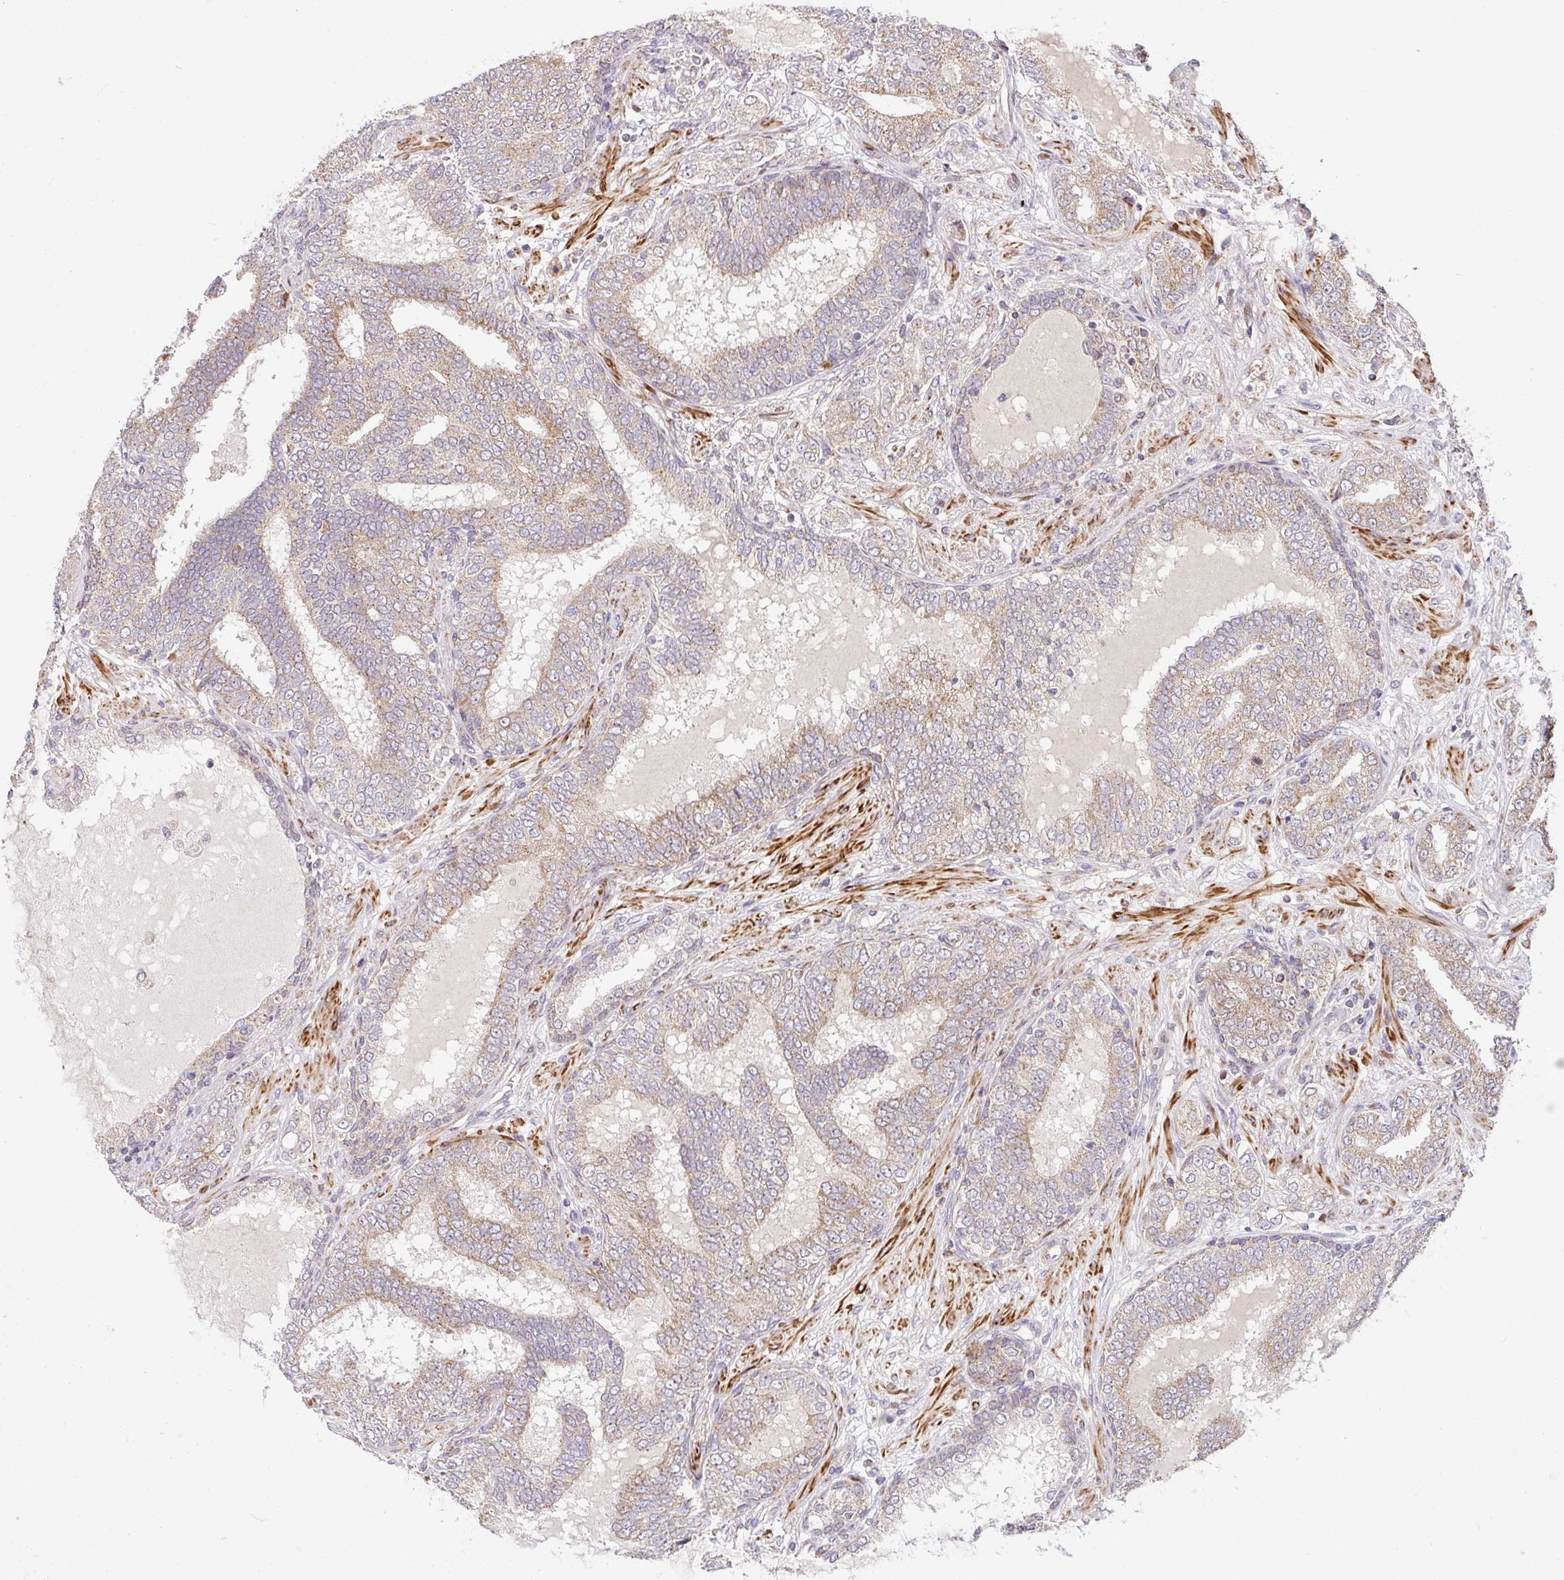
{"staining": {"intensity": "moderate", "quantity": "<25%", "location": "cytoplasmic/membranous"}, "tissue": "prostate cancer", "cell_type": "Tumor cells", "image_type": "cancer", "snomed": [{"axis": "morphology", "description": "Adenocarcinoma, High grade"}, {"axis": "topography", "description": "Prostate"}], "caption": "DAB immunohistochemical staining of prostate adenocarcinoma (high-grade) displays moderate cytoplasmic/membranous protein expression in approximately <25% of tumor cells.", "gene": "SARS2", "patient": {"sex": "male", "age": 72}}